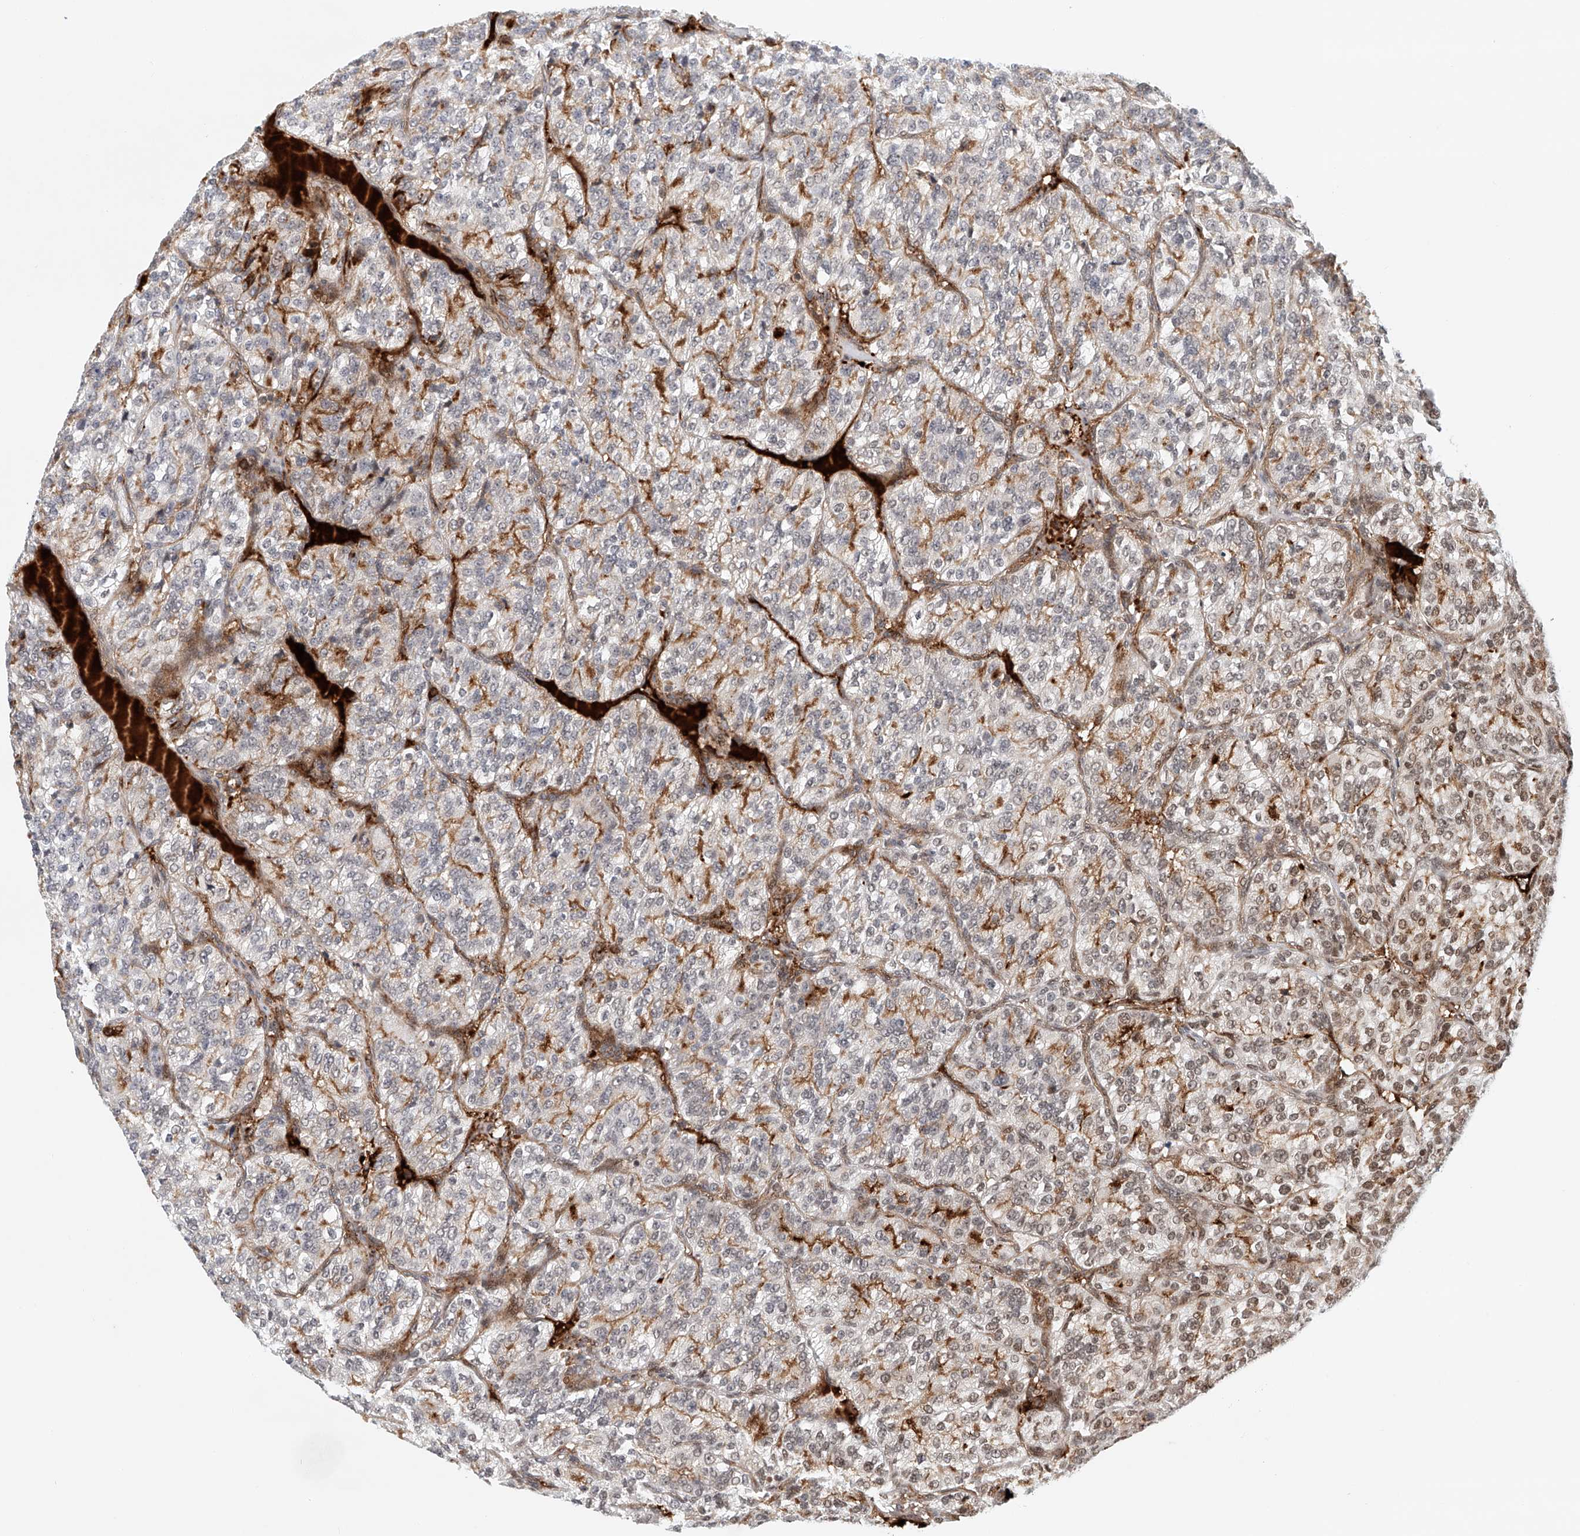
{"staining": {"intensity": "weak", "quantity": "25%-75%", "location": "nuclear"}, "tissue": "renal cancer", "cell_type": "Tumor cells", "image_type": "cancer", "snomed": [{"axis": "morphology", "description": "Adenocarcinoma, NOS"}, {"axis": "topography", "description": "Kidney"}], "caption": "Immunohistochemistry image of neoplastic tissue: adenocarcinoma (renal) stained using immunohistochemistry displays low levels of weak protein expression localized specifically in the nuclear of tumor cells, appearing as a nuclear brown color.", "gene": "ZNF470", "patient": {"sex": "female", "age": 63}}